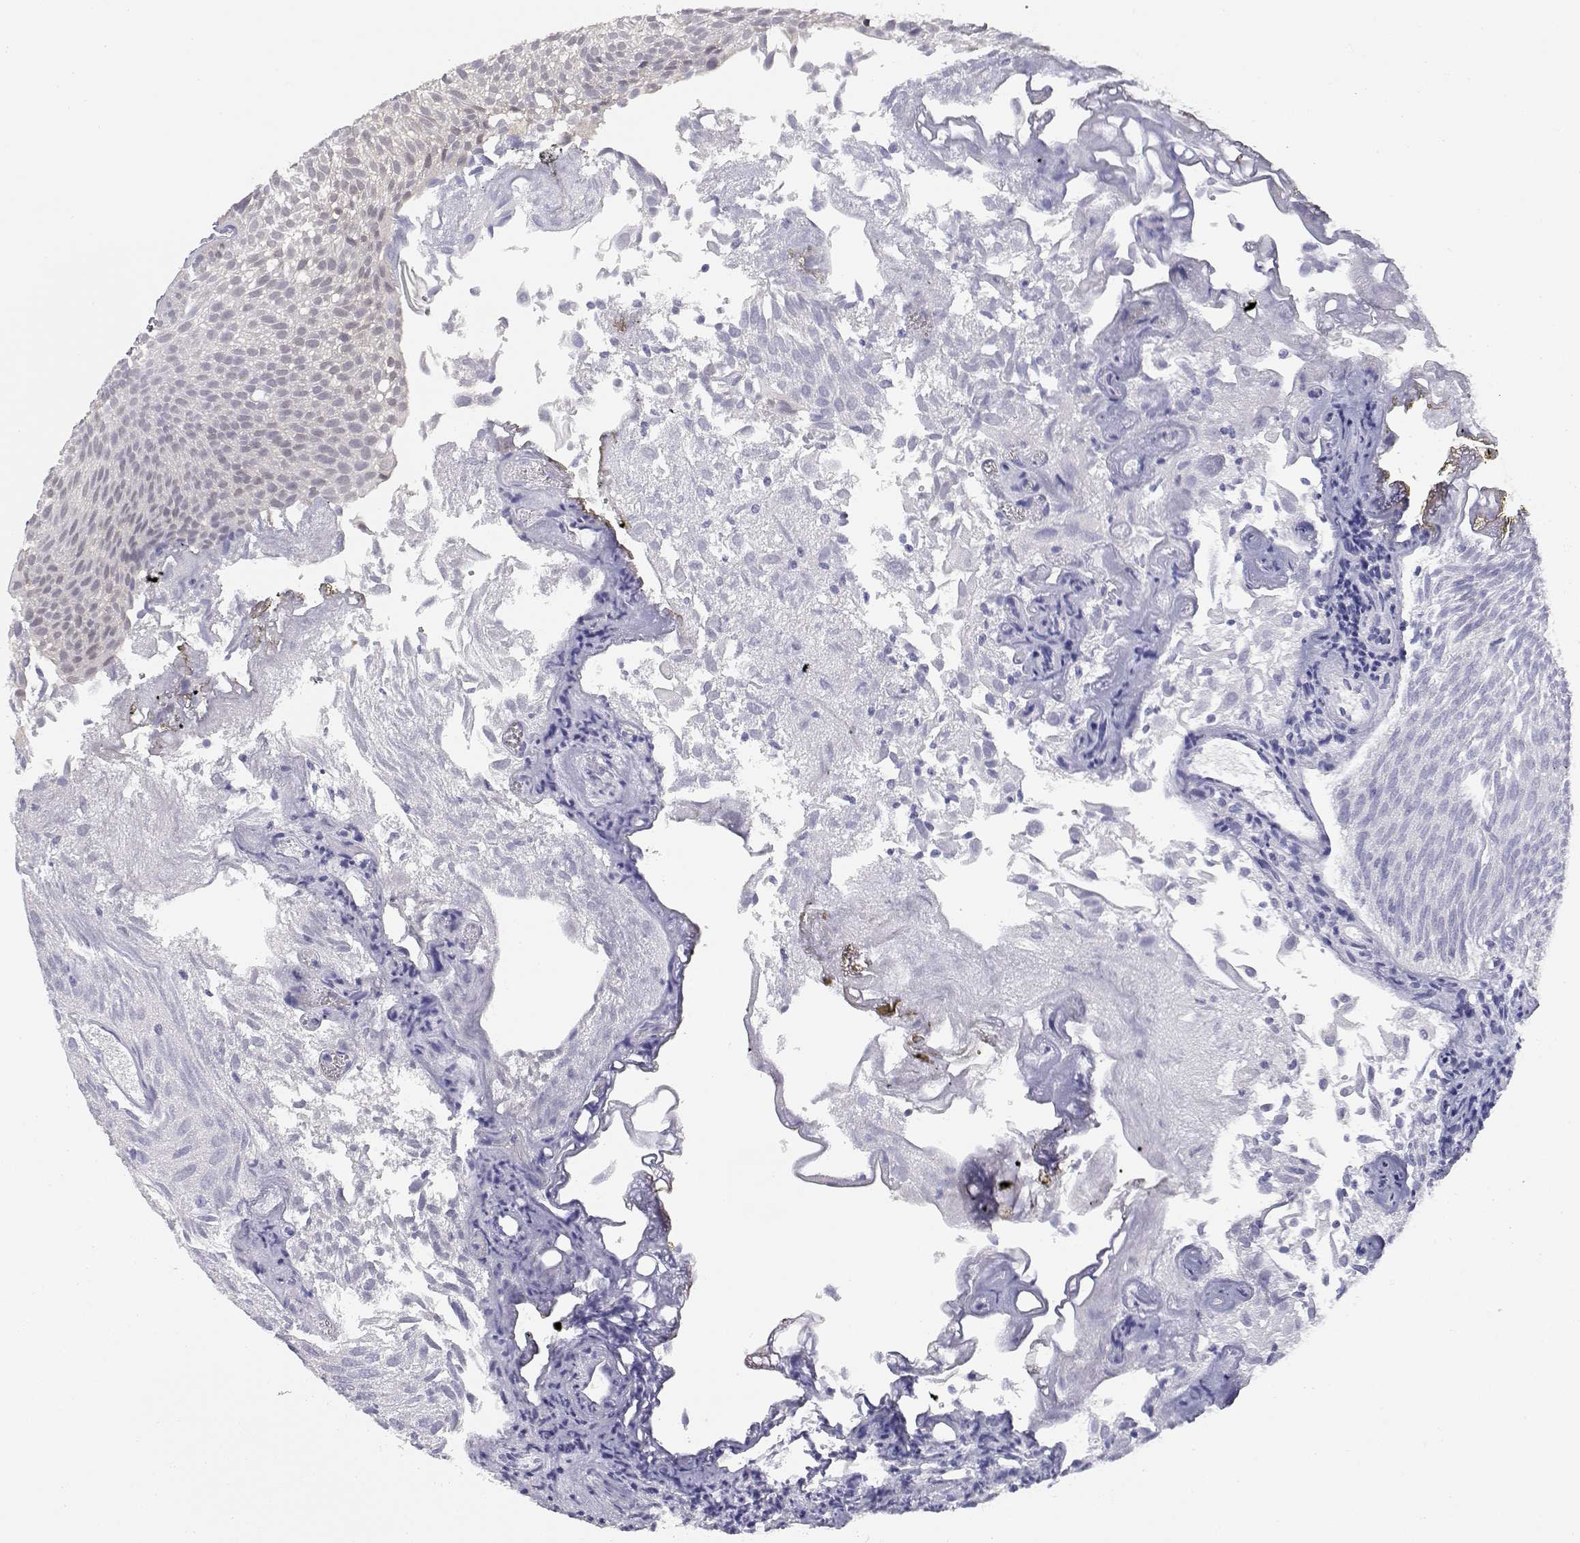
{"staining": {"intensity": "negative", "quantity": "none", "location": "none"}, "tissue": "urothelial cancer", "cell_type": "Tumor cells", "image_type": "cancer", "snomed": [{"axis": "morphology", "description": "Urothelial carcinoma, Low grade"}, {"axis": "topography", "description": "Urinary bladder"}], "caption": "High power microscopy image of an immunohistochemistry (IHC) micrograph of urothelial cancer, revealing no significant positivity in tumor cells.", "gene": "ADA", "patient": {"sex": "male", "age": 52}}